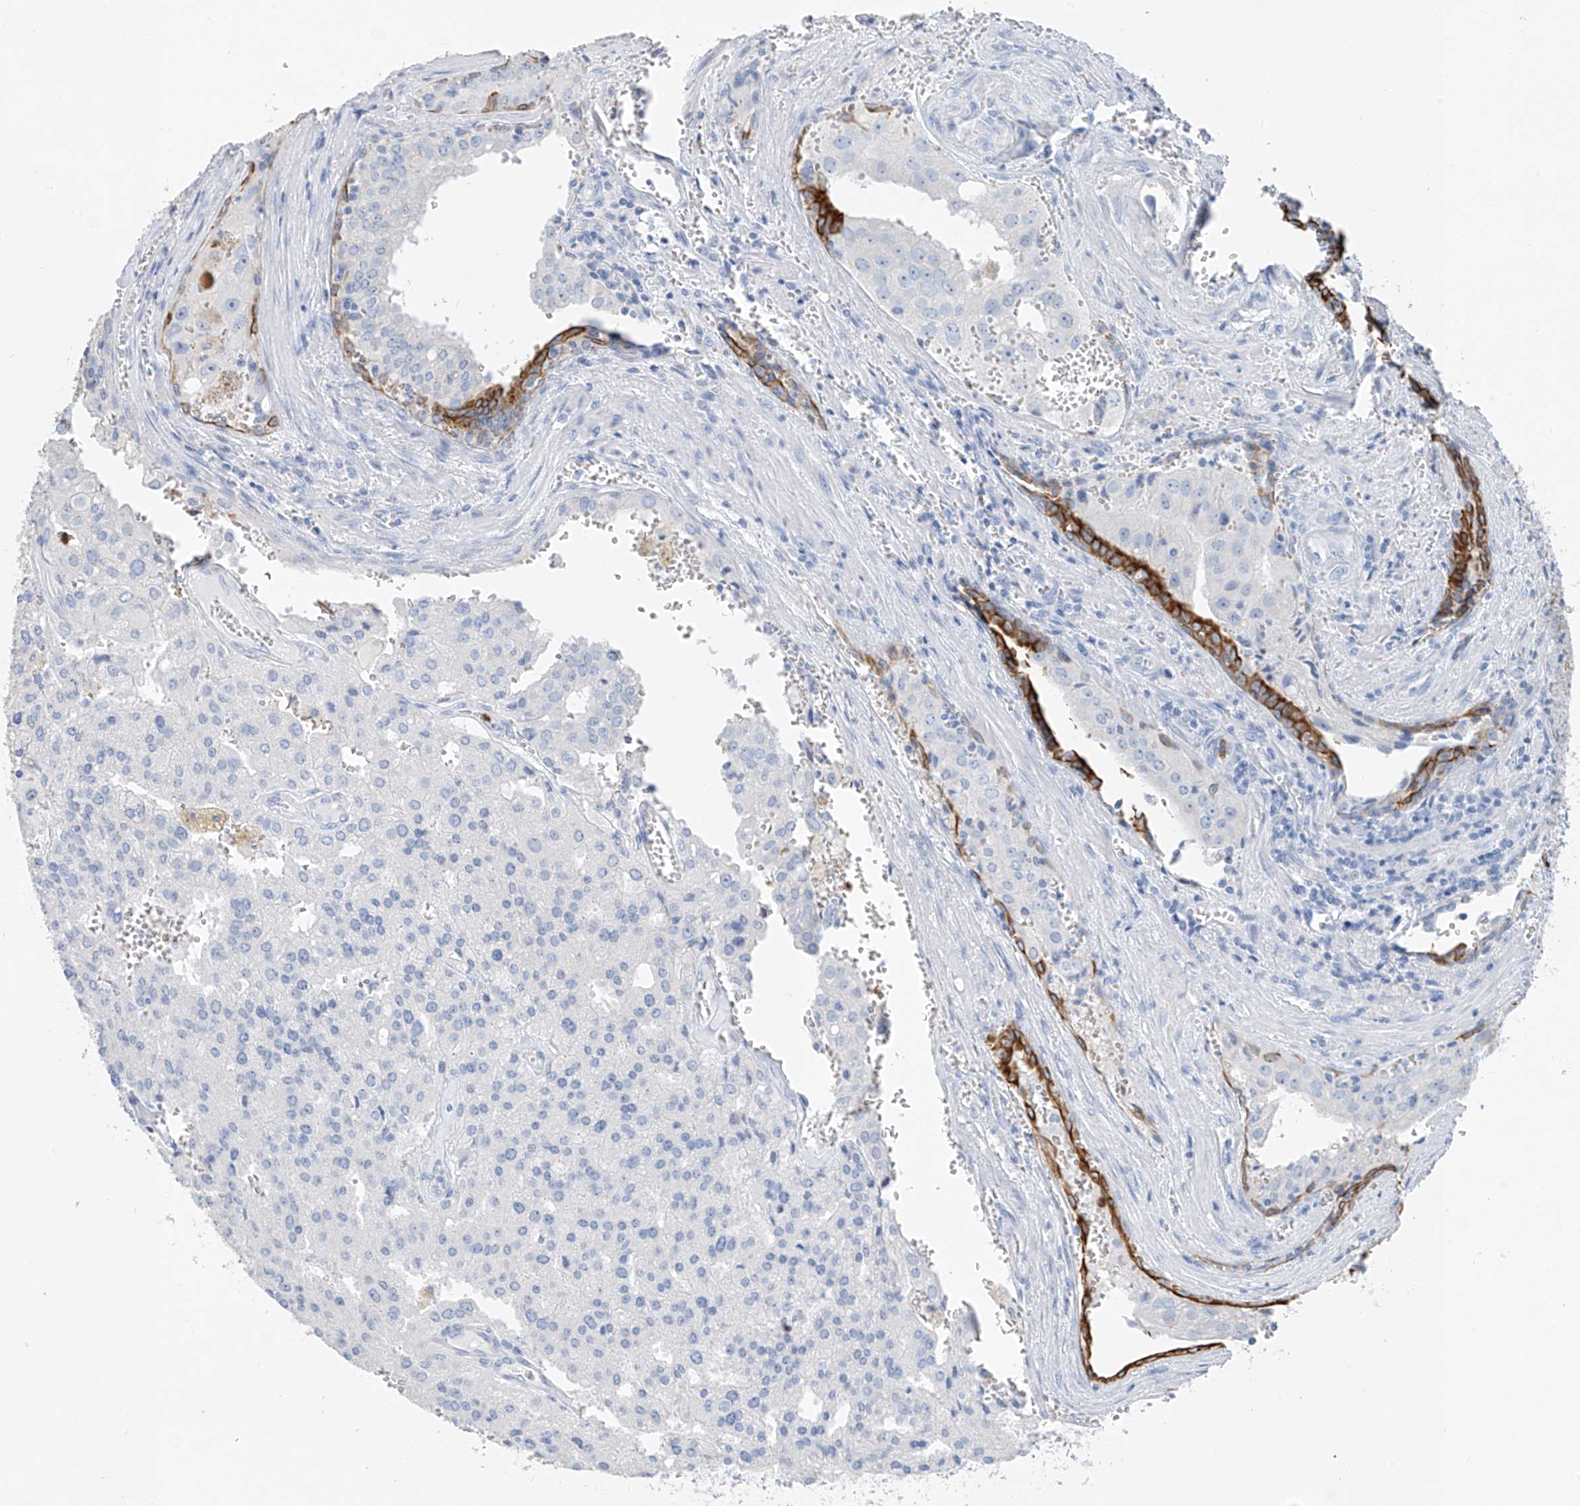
{"staining": {"intensity": "negative", "quantity": "none", "location": "none"}, "tissue": "prostate cancer", "cell_type": "Tumor cells", "image_type": "cancer", "snomed": [{"axis": "morphology", "description": "Adenocarcinoma, High grade"}, {"axis": "topography", "description": "Prostate"}], "caption": "Immunohistochemistry micrograph of neoplastic tissue: prostate cancer stained with DAB exhibits no significant protein staining in tumor cells.", "gene": "PAFAH1B3", "patient": {"sex": "male", "age": 68}}